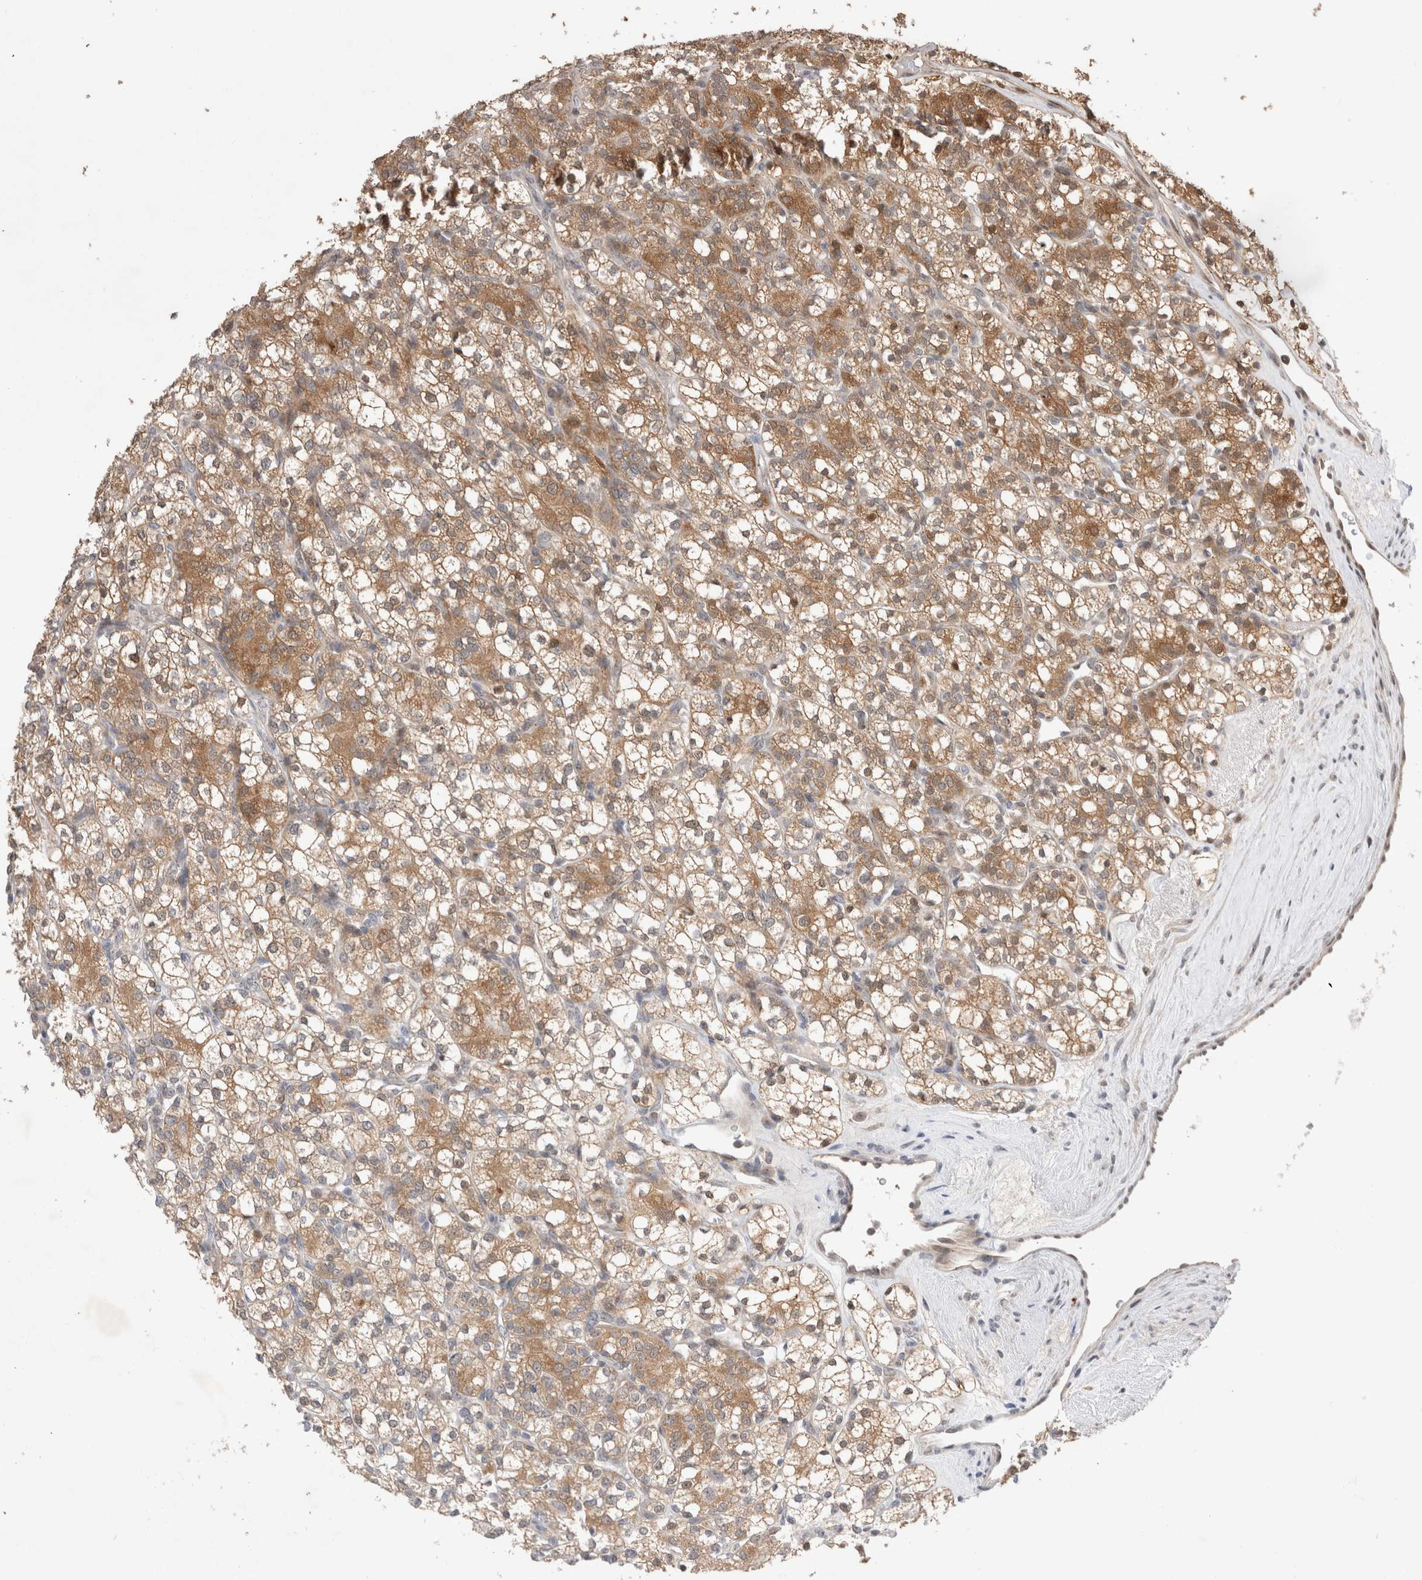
{"staining": {"intensity": "moderate", "quantity": ">75%", "location": "cytoplasmic/membranous"}, "tissue": "renal cancer", "cell_type": "Tumor cells", "image_type": "cancer", "snomed": [{"axis": "morphology", "description": "Adenocarcinoma, NOS"}, {"axis": "topography", "description": "Kidney"}], "caption": "The immunohistochemical stain shows moderate cytoplasmic/membranous positivity in tumor cells of renal cancer tissue. Nuclei are stained in blue.", "gene": "SLC29A1", "patient": {"sex": "male", "age": 77}}